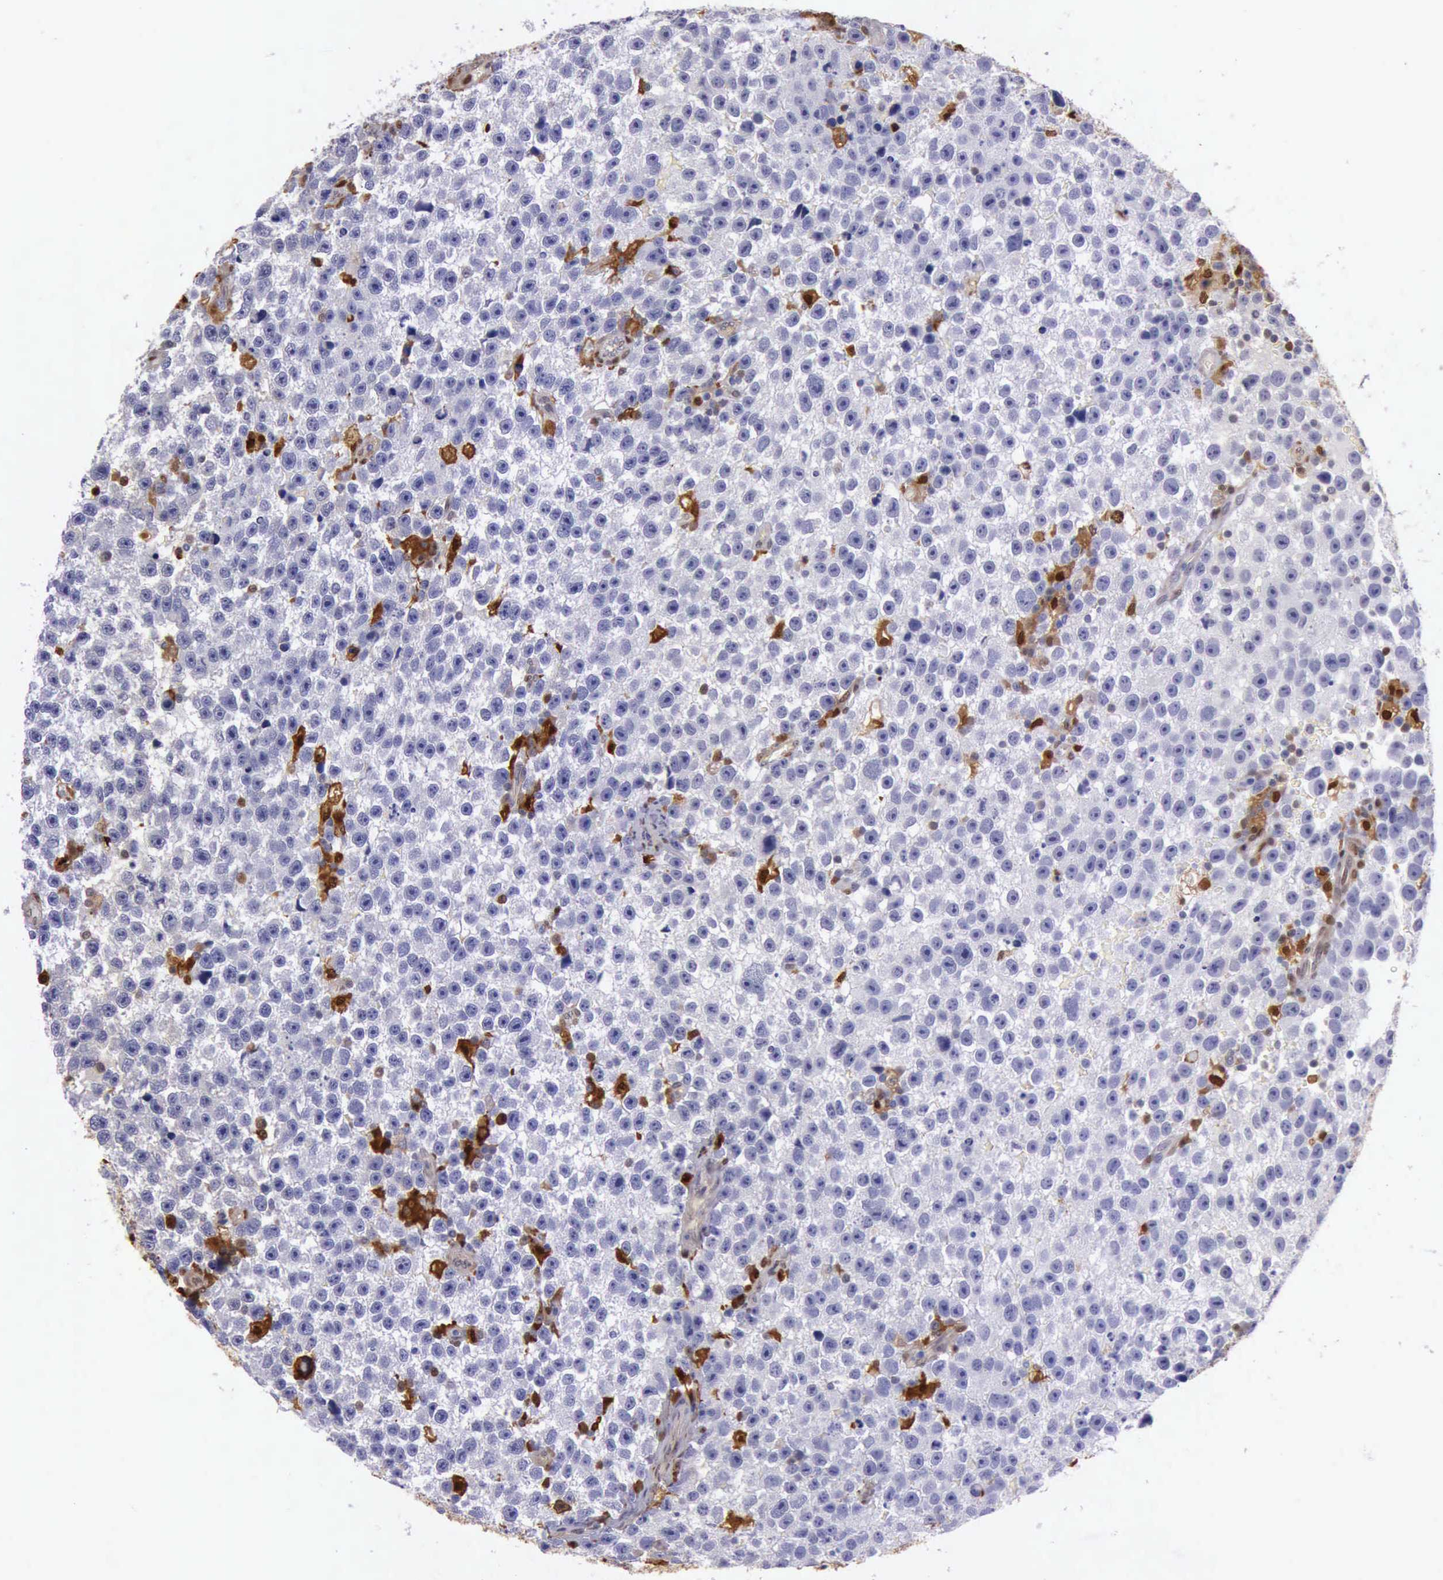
{"staining": {"intensity": "moderate", "quantity": "<25%", "location": "cytoplasmic/membranous,nuclear"}, "tissue": "testis cancer", "cell_type": "Tumor cells", "image_type": "cancer", "snomed": [{"axis": "morphology", "description": "Seminoma, NOS"}, {"axis": "topography", "description": "Testis"}], "caption": "Protein expression analysis of human testis cancer (seminoma) reveals moderate cytoplasmic/membranous and nuclear staining in about <25% of tumor cells.", "gene": "TYMP", "patient": {"sex": "male", "age": 33}}